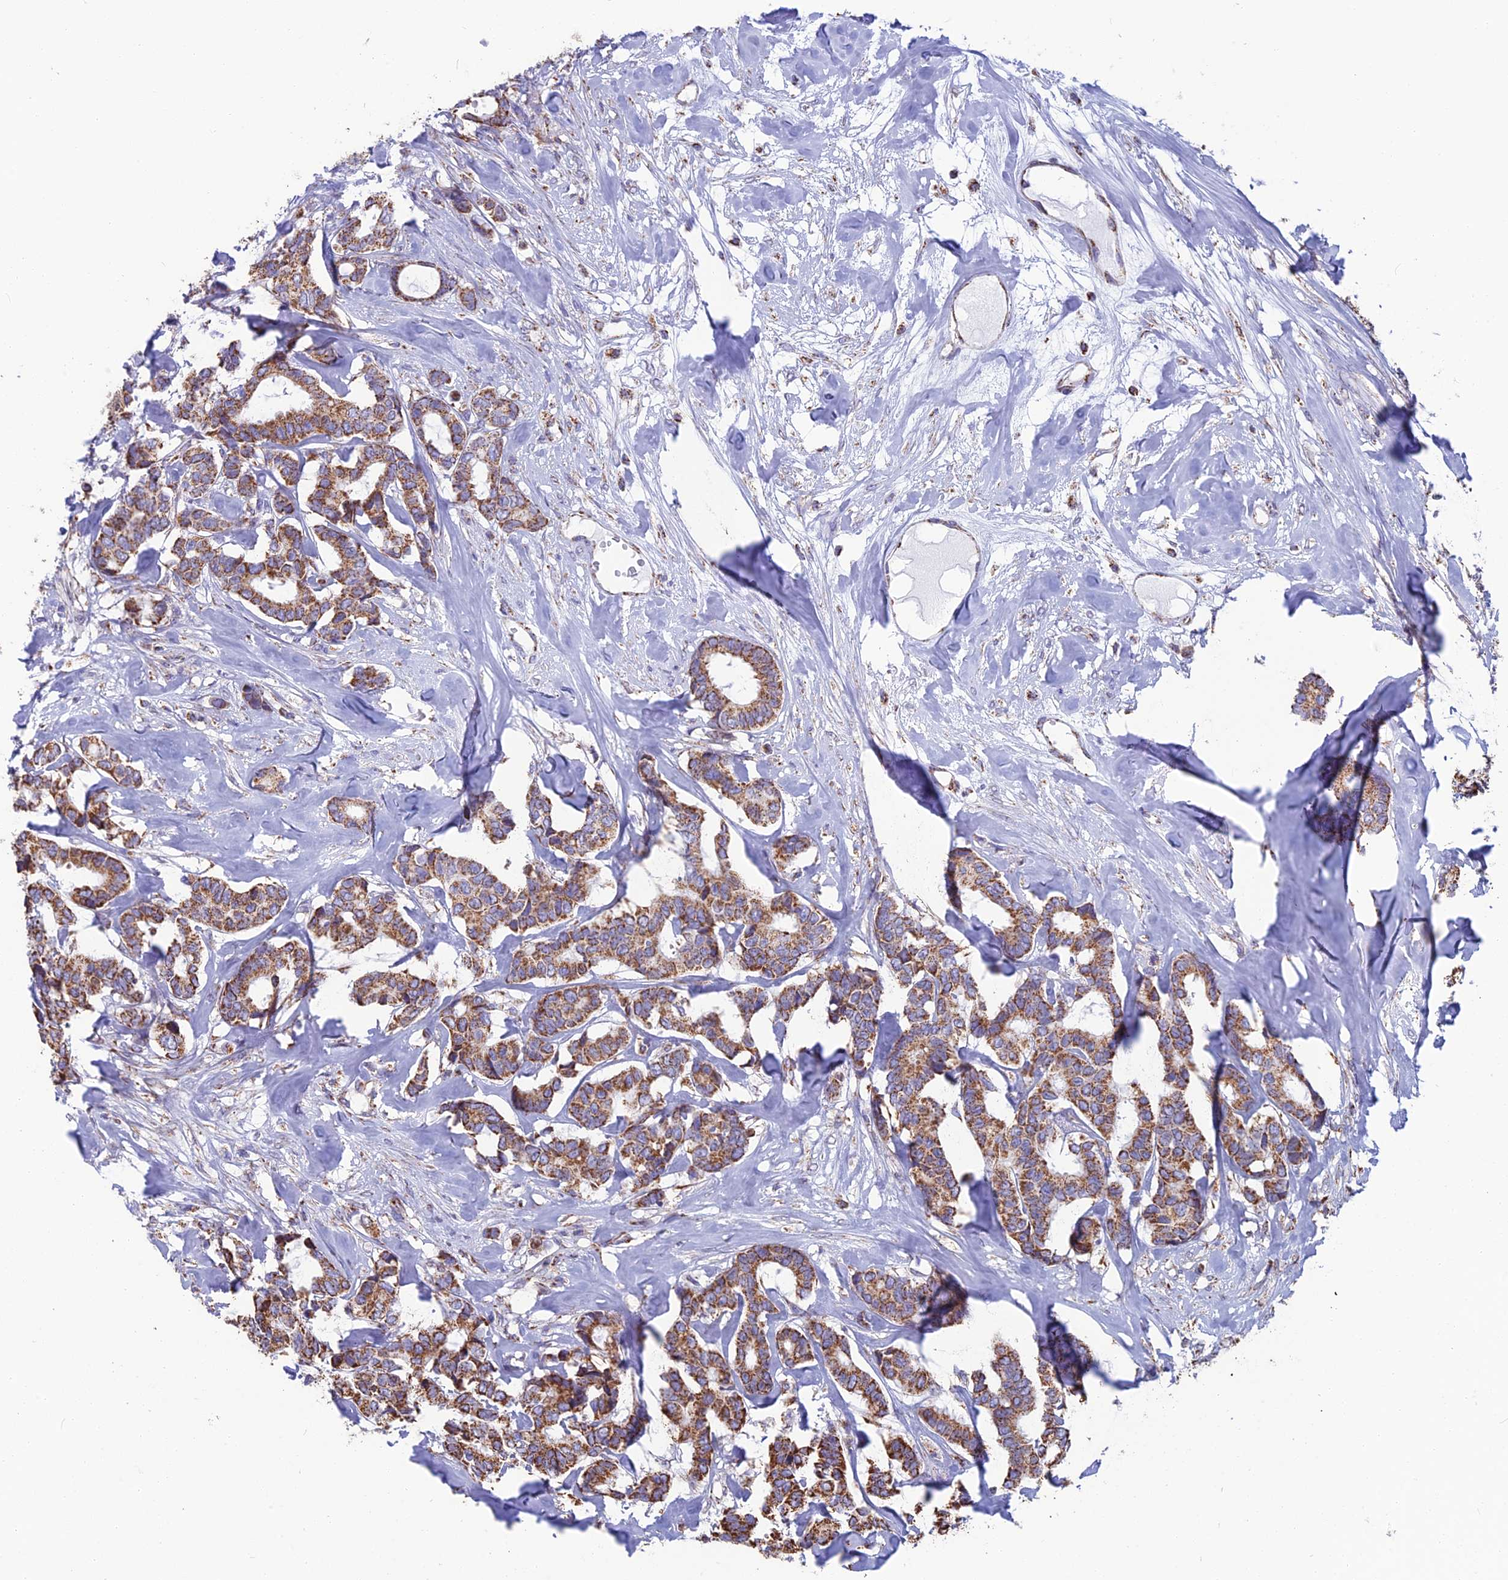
{"staining": {"intensity": "moderate", "quantity": ">75%", "location": "cytoplasmic/membranous"}, "tissue": "breast cancer", "cell_type": "Tumor cells", "image_type": "cancer", "snomed": [{"axis": "morphology", "description": "Duct carcinoma"}, {"axis": "topography", "description": "Breast"}], "caption": "Brown immunohistochemical staining in human invasive ductal carcinoma (breast) exhibits moderate cytoplasmic/membranous positivity in about >75% of tumor cells. The staining is performed using DAB (3,3'-diaminobenzidine) brown chromogen to label protein expression. The nuclei are counter-stained blue using hematoxylin.", "gene": "CS", "patient": {"sex": "female", "age": 87}}